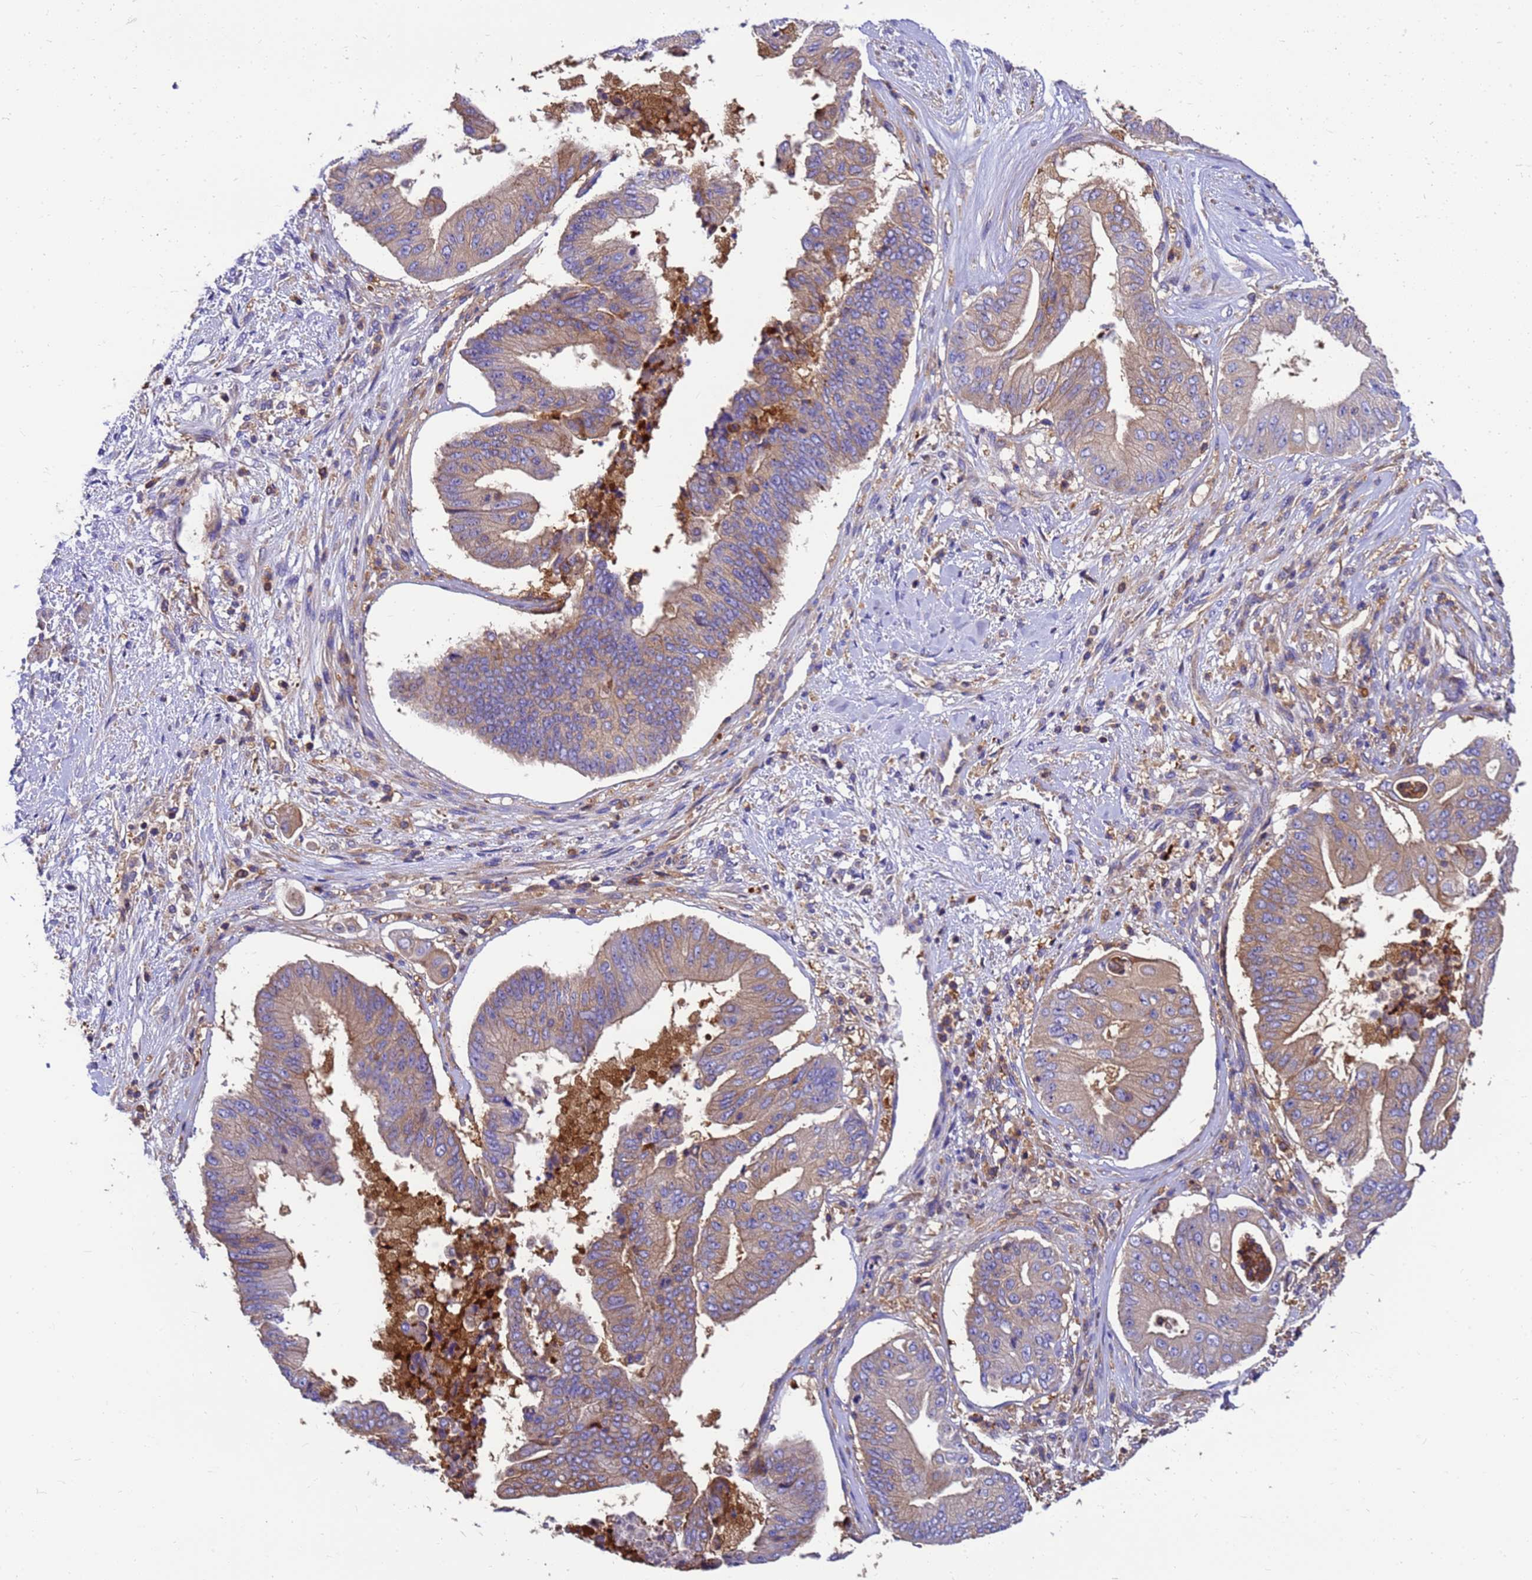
{"staining": {"intensity": "weak", "quantity": "25%-75%", "location": "cytoplasmic/membranous"}, "tissue": "pancreatic cancer", "cell_type": "Tumor cells", "image_type": "cancer", "snomed": [{"axis": "morphology", "description": "Adenocarcinoma, NOS"}, {"axis": "topography", "description": "Pancreas"}], "caption": "Immunohistochemical staining of human pancreatic cancer (adenocarcinoma) displays weak cytoplasmic/membranous protein expression in approximately 25%-75% of tumor cells.", "gene": "ZNF235", "patient": {"sex": "female", "age": 77}}